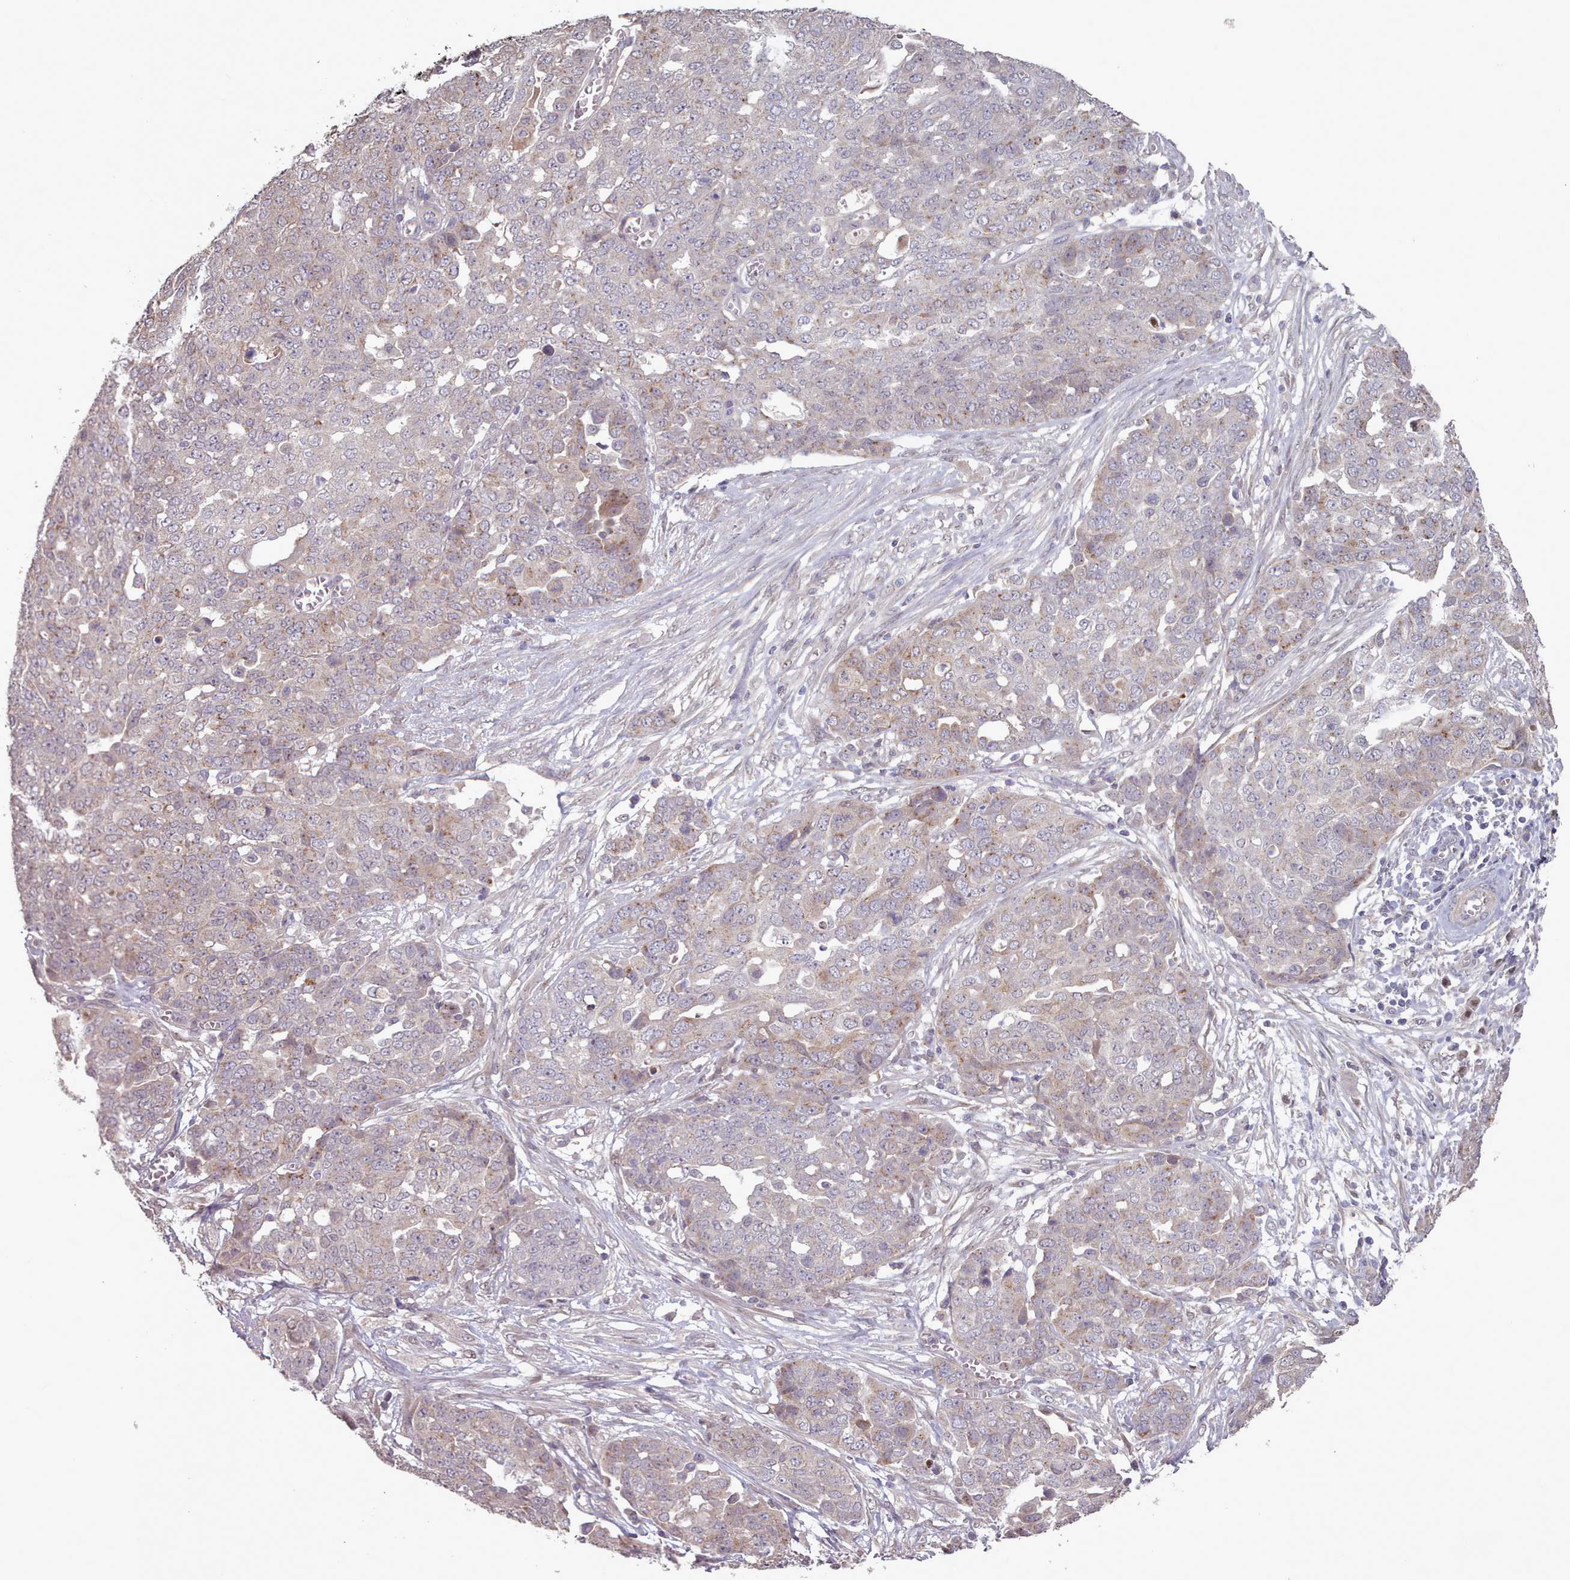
{"staining": {"intensity": "weak", "quantity": "<25%", "location": "cytoplasmic/membranous"}, "tissue": "ovarian cancer", "cell_type": "Tumor cells", "image_type": "cancer", "snomed": [{"axis": "morphology", "description": "Cystadenocarcinoma, serous, NOS"}, {"axis": "topography", "description": "Soft tissue"}, {"axis": "topography", "description": "Ovary"}], "caption": "Immunohistochemical staining of human ovarian serous cystadenocarcinoma shows no significant staining in tumor cells. (Immunohistochemistry (ihc), brightfield microscopy, high magnification).", "gene": "ERCC6L", "patient": {"sex": "female", "age": 57}}